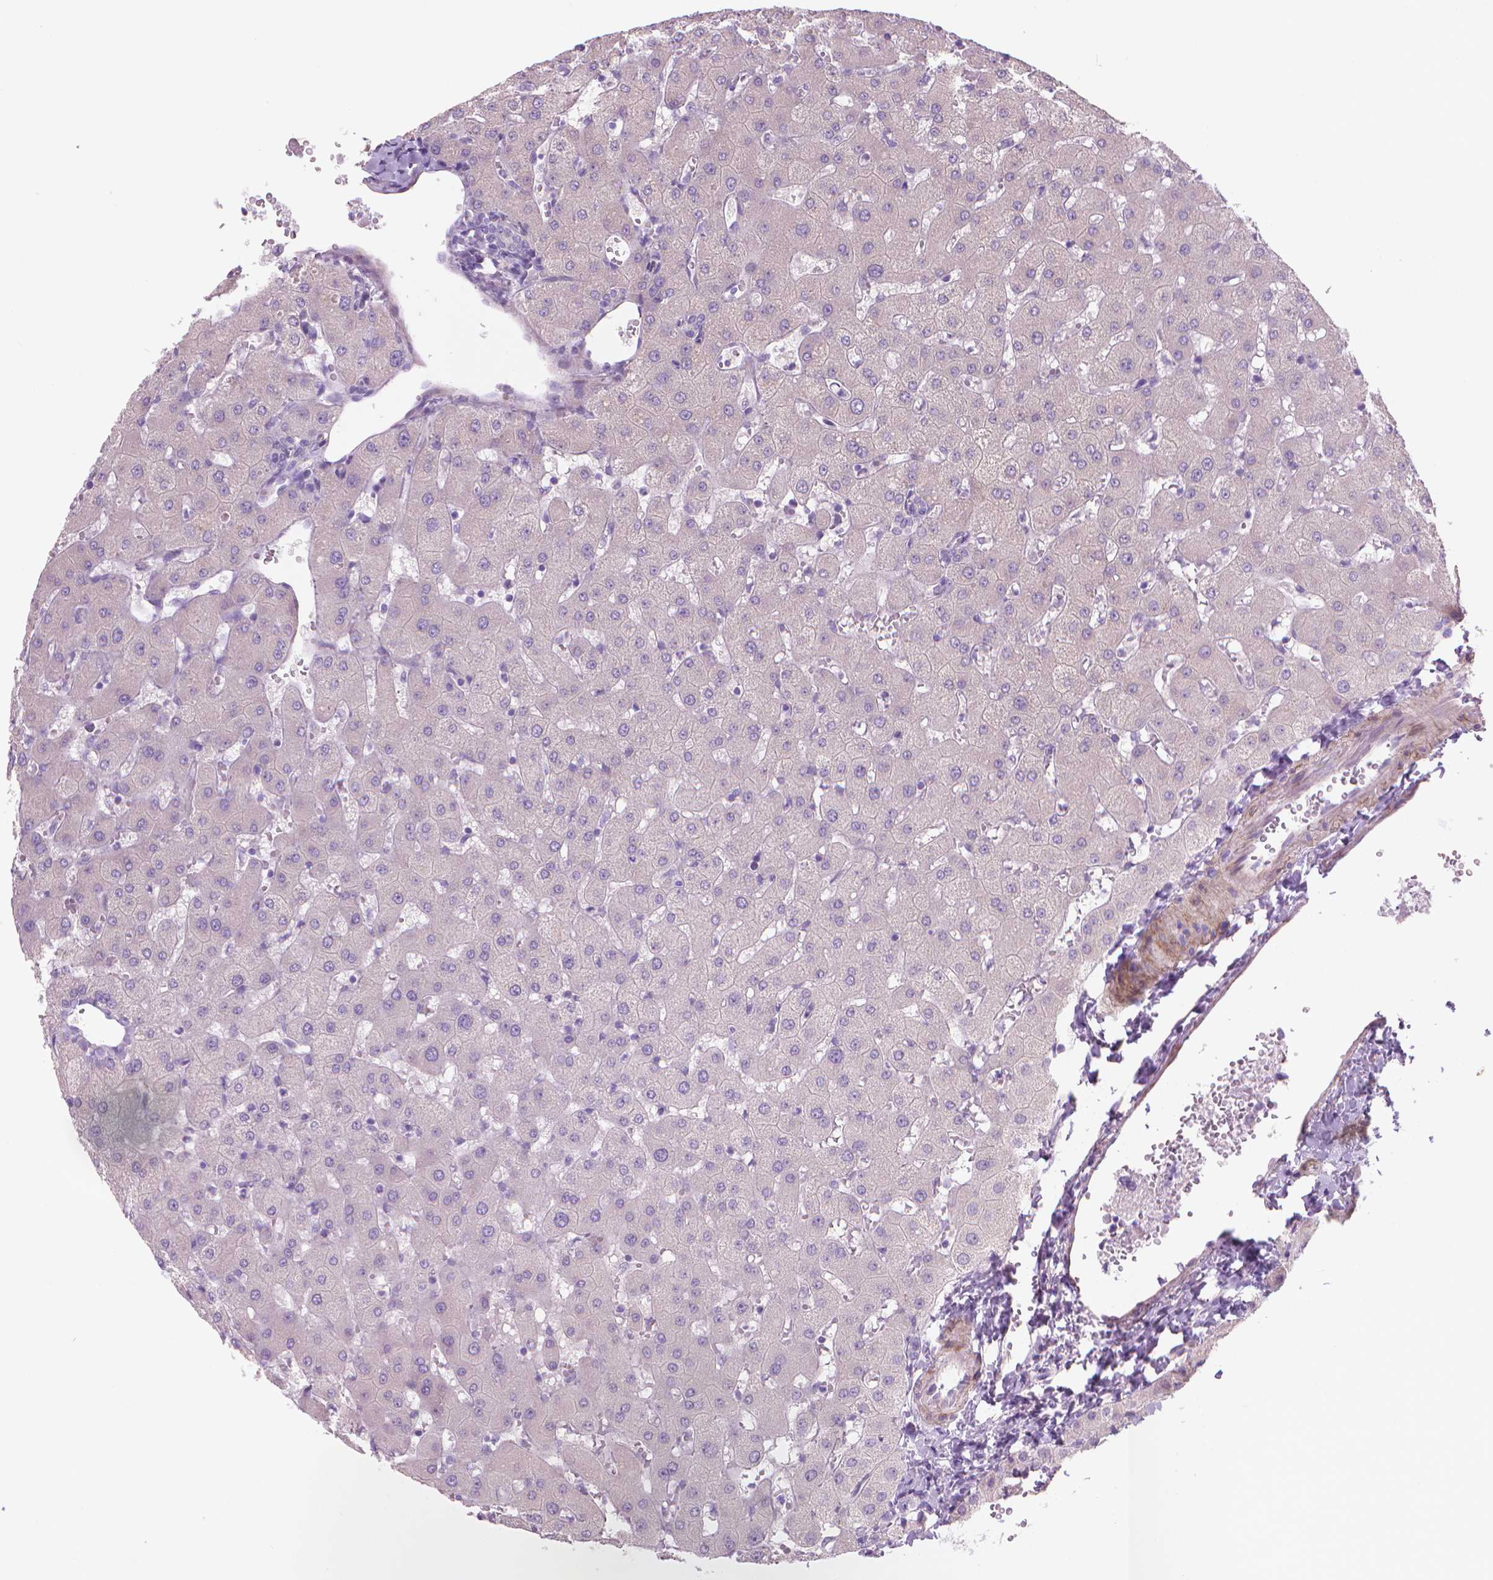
{"staining": {"intensity": "negative", "quantity": "none", "location": "none"}, "tissue": "liver", "cell_type": "Cholangiocytes", "image_type": "normal", "snomed": [{"axis": "morphology", "description": "Normal tissue, NOS"}, {"axis": "topography", "description": "Liver"}], "caption": "This histopathology image is of benign liver stained with immunohistochemistry to label a protein in brown with the nuclei are counter-stained blue. There is no staining in cholangiocytes.", "gene": "GSDMA", "patient": {"sex": "female", "age": 63}}